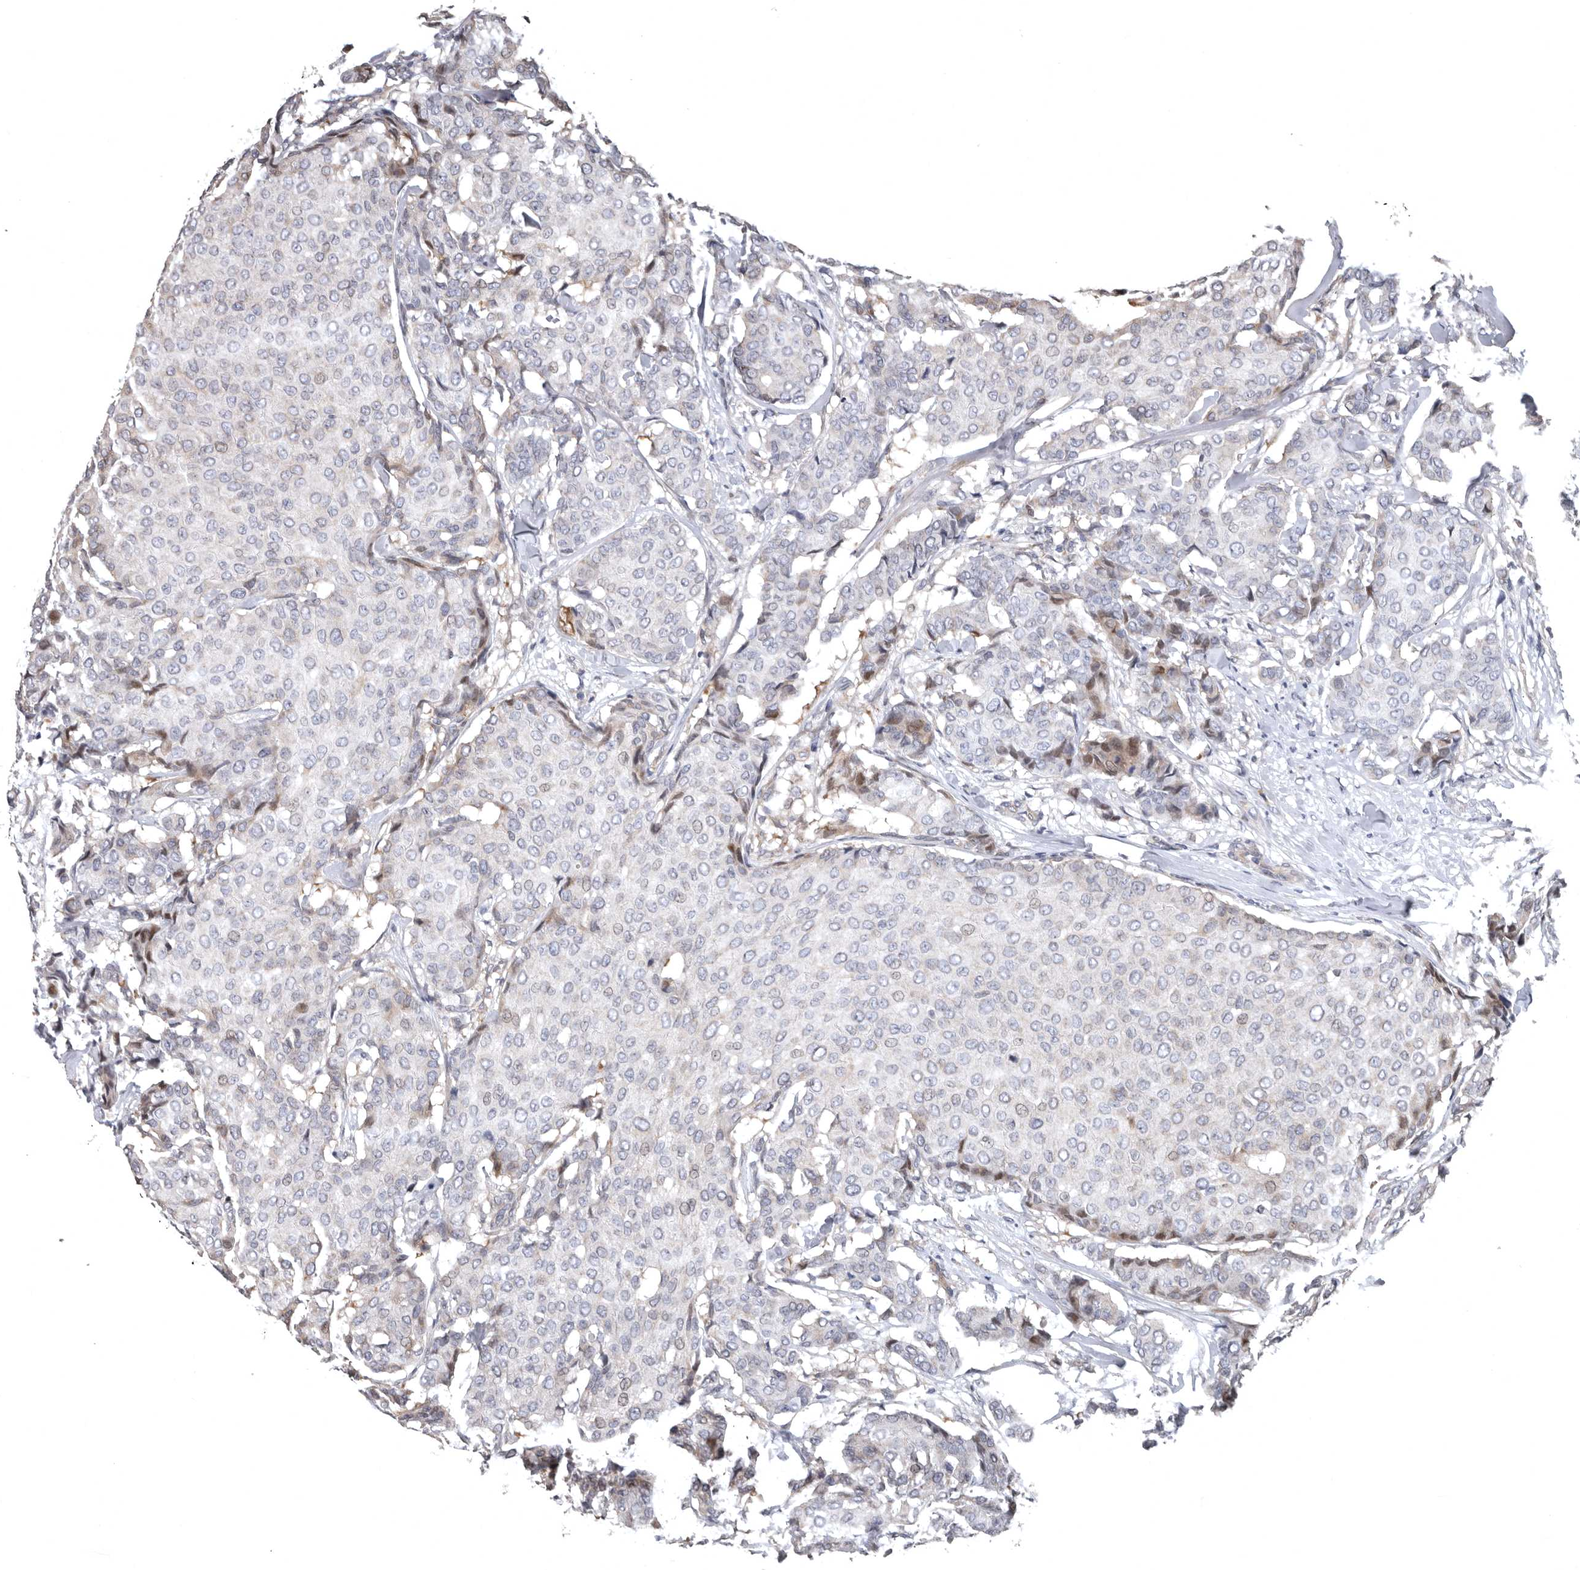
{"staining": {"intensity": "negative", "quantity": "none", "location": "none"}, "tissue": "breast cancer", "cell_type": "Tumor cells", "image_type": "cancer", "snomed": [{"axis": "morphology", "description": "Duct carcinoma"}, {"axis": "topography", "description": "Breast"}], "caption": "Tumor cells are negative for protein expression in human breast cancer (intraductal carcinoma).", "gene": "RNF217", "patient": {"sex": "female", "age": 75}}